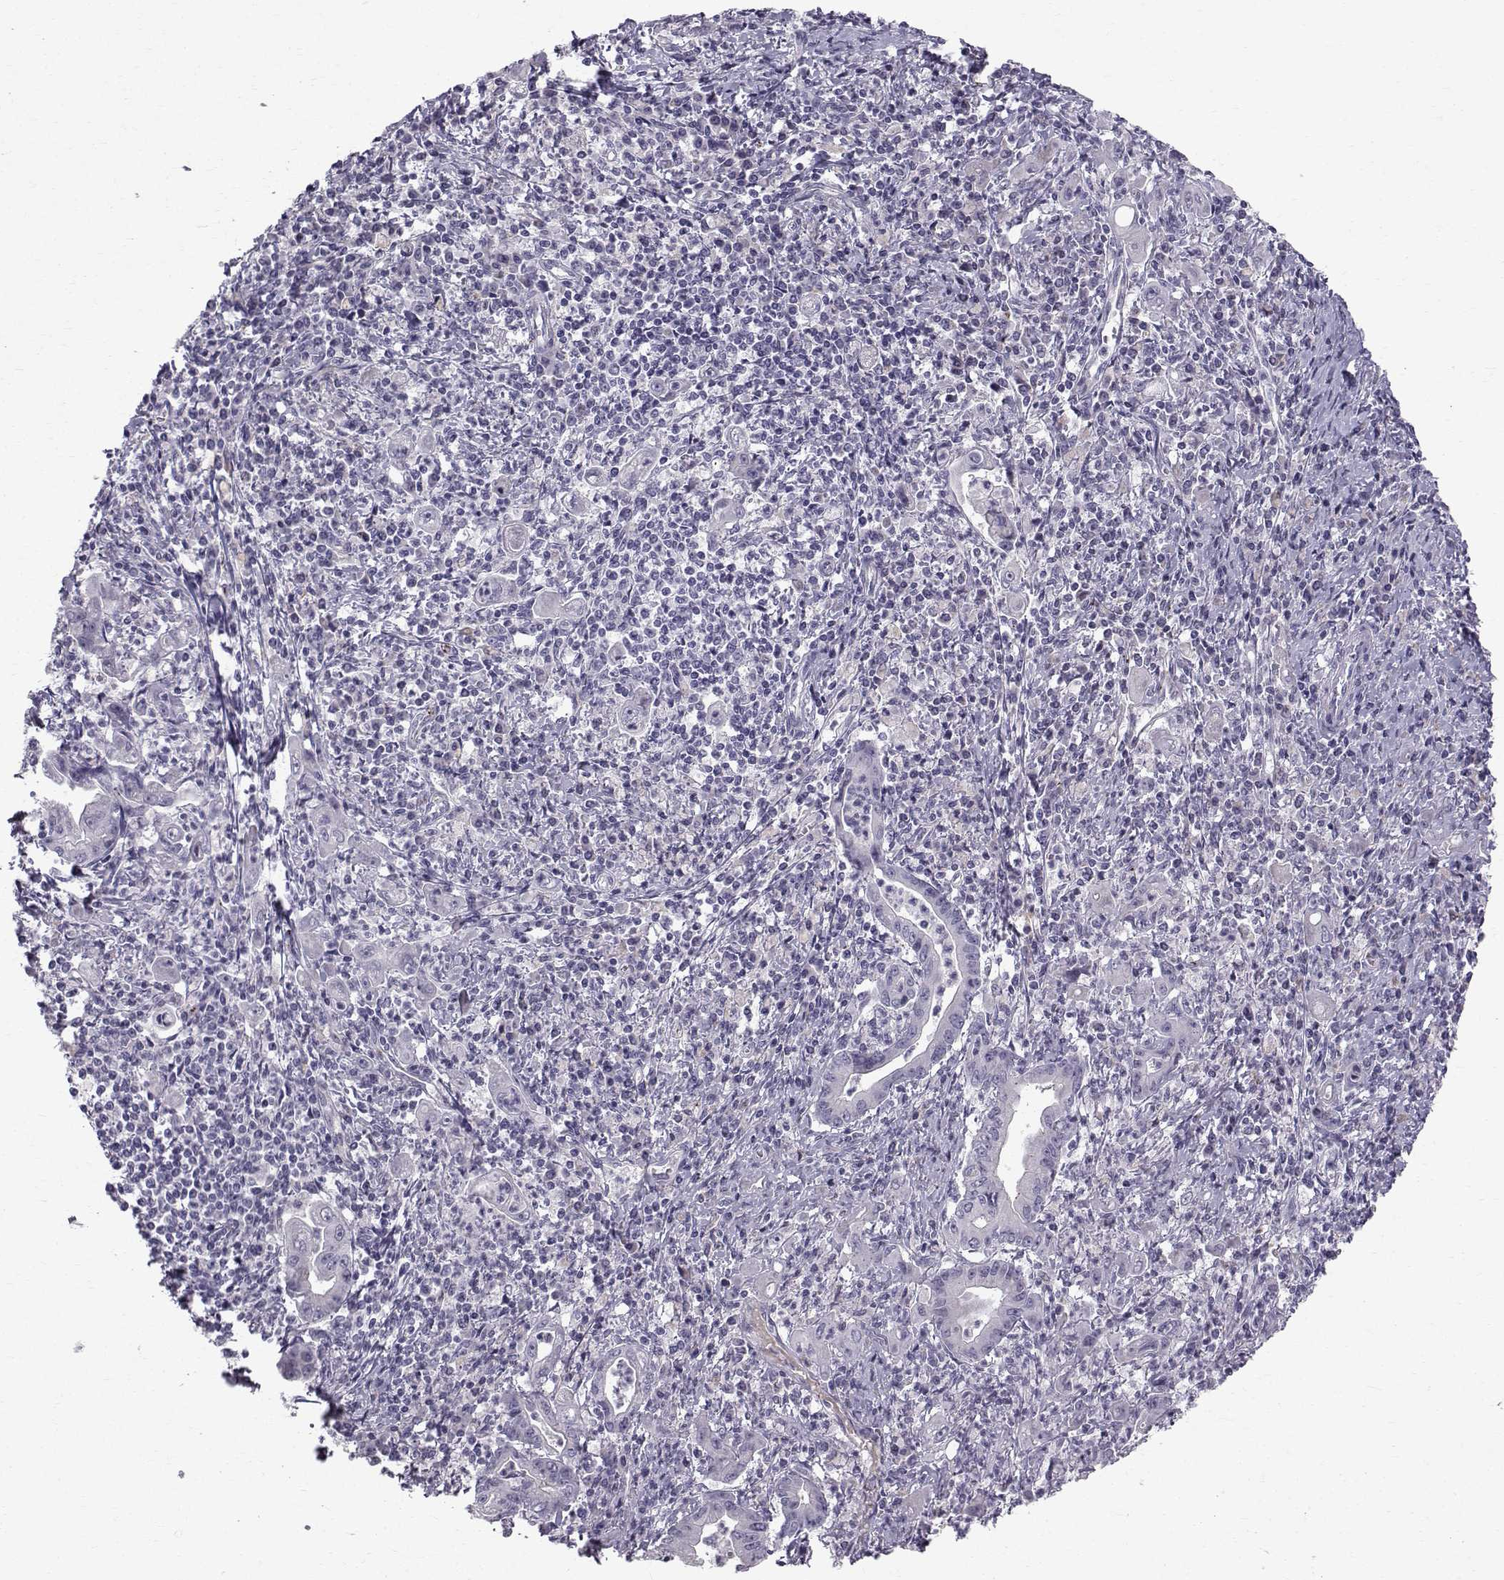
{"staining": {"intensity": "negative", "quantity": "none", "location": "none"}, "tissue": "stomach cancer", "cell_type": "Tumor cells", "image_type": "cancer", "snomed": [{"axis": "morphology", "description": "Adenocarcinoma, NOS"}, {"axis": "topography", "description": "Stomach, upper"}], "caption": "A micrograph of human adenocarcinoma (stomach) is negative for staining in tumor cells. (Stains: DAB immunohistochemistry (IHC) with hematoxylin counter stain, Microscopy: brightfield microscopy at high magnification).", "gene": "CALCR", "patient": {"sex": "female", "age": 79}}